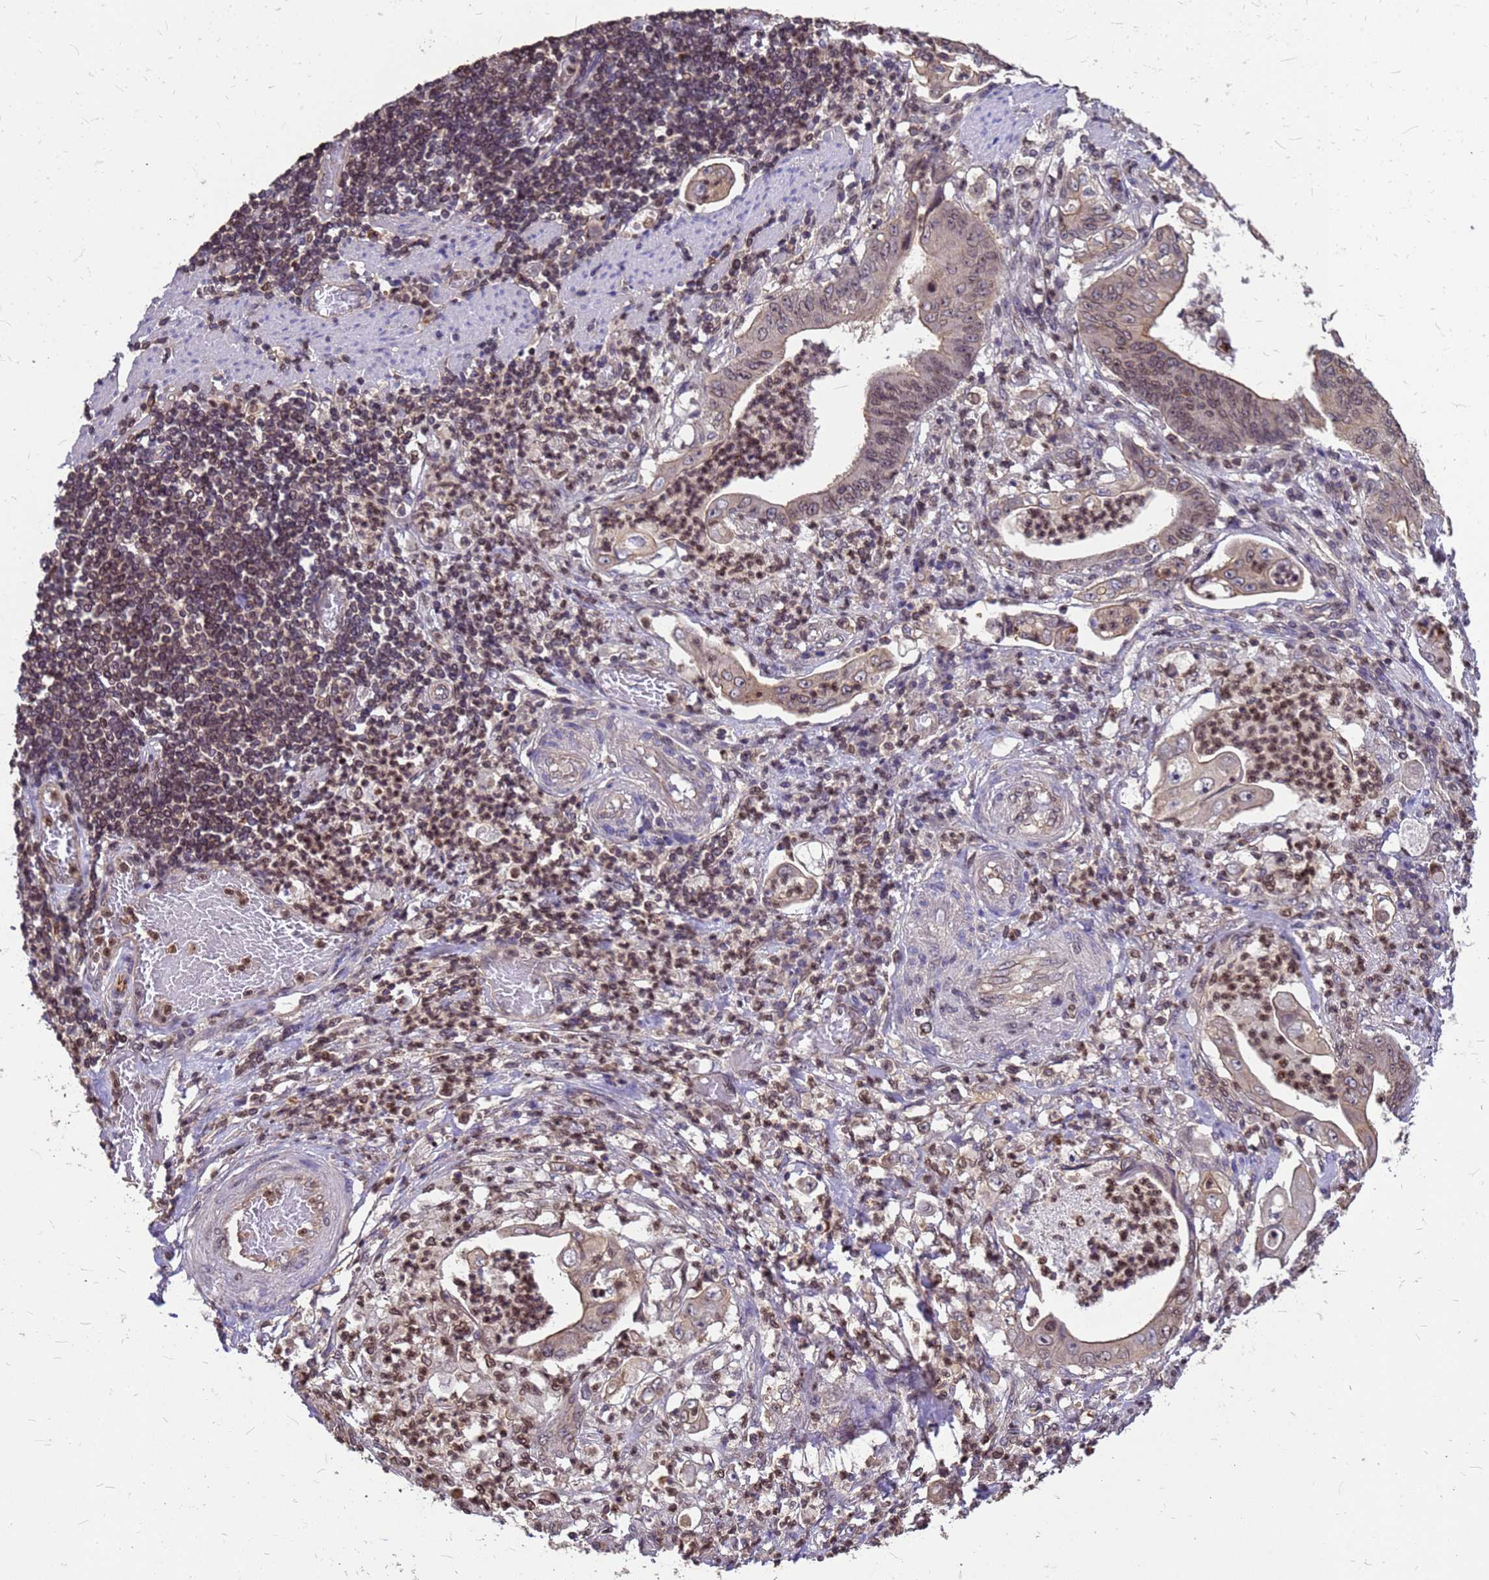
{"staining": {"intensity": "moderate", "quantity": "25%-75%", "location": "cytoplasmic/membranous,nuclear"}, "tissue": "stomach cancer", "cell_type": "Tumor cells", "image_type": "cancer", "snomed": [{"axis": "morphology", "description": "Adenocarcinoma, NOS"}, {"axis": "topography", "description": "Stomach"}], "caption": "Moderate cytoplasmic/membranous and nuclear positivity for a protein is identified in approximately 25%-75% of tumor cells of stomach cancer using IHC.", "gene": "C1orf35", "patient": {"sex": "female", "age": 73}}